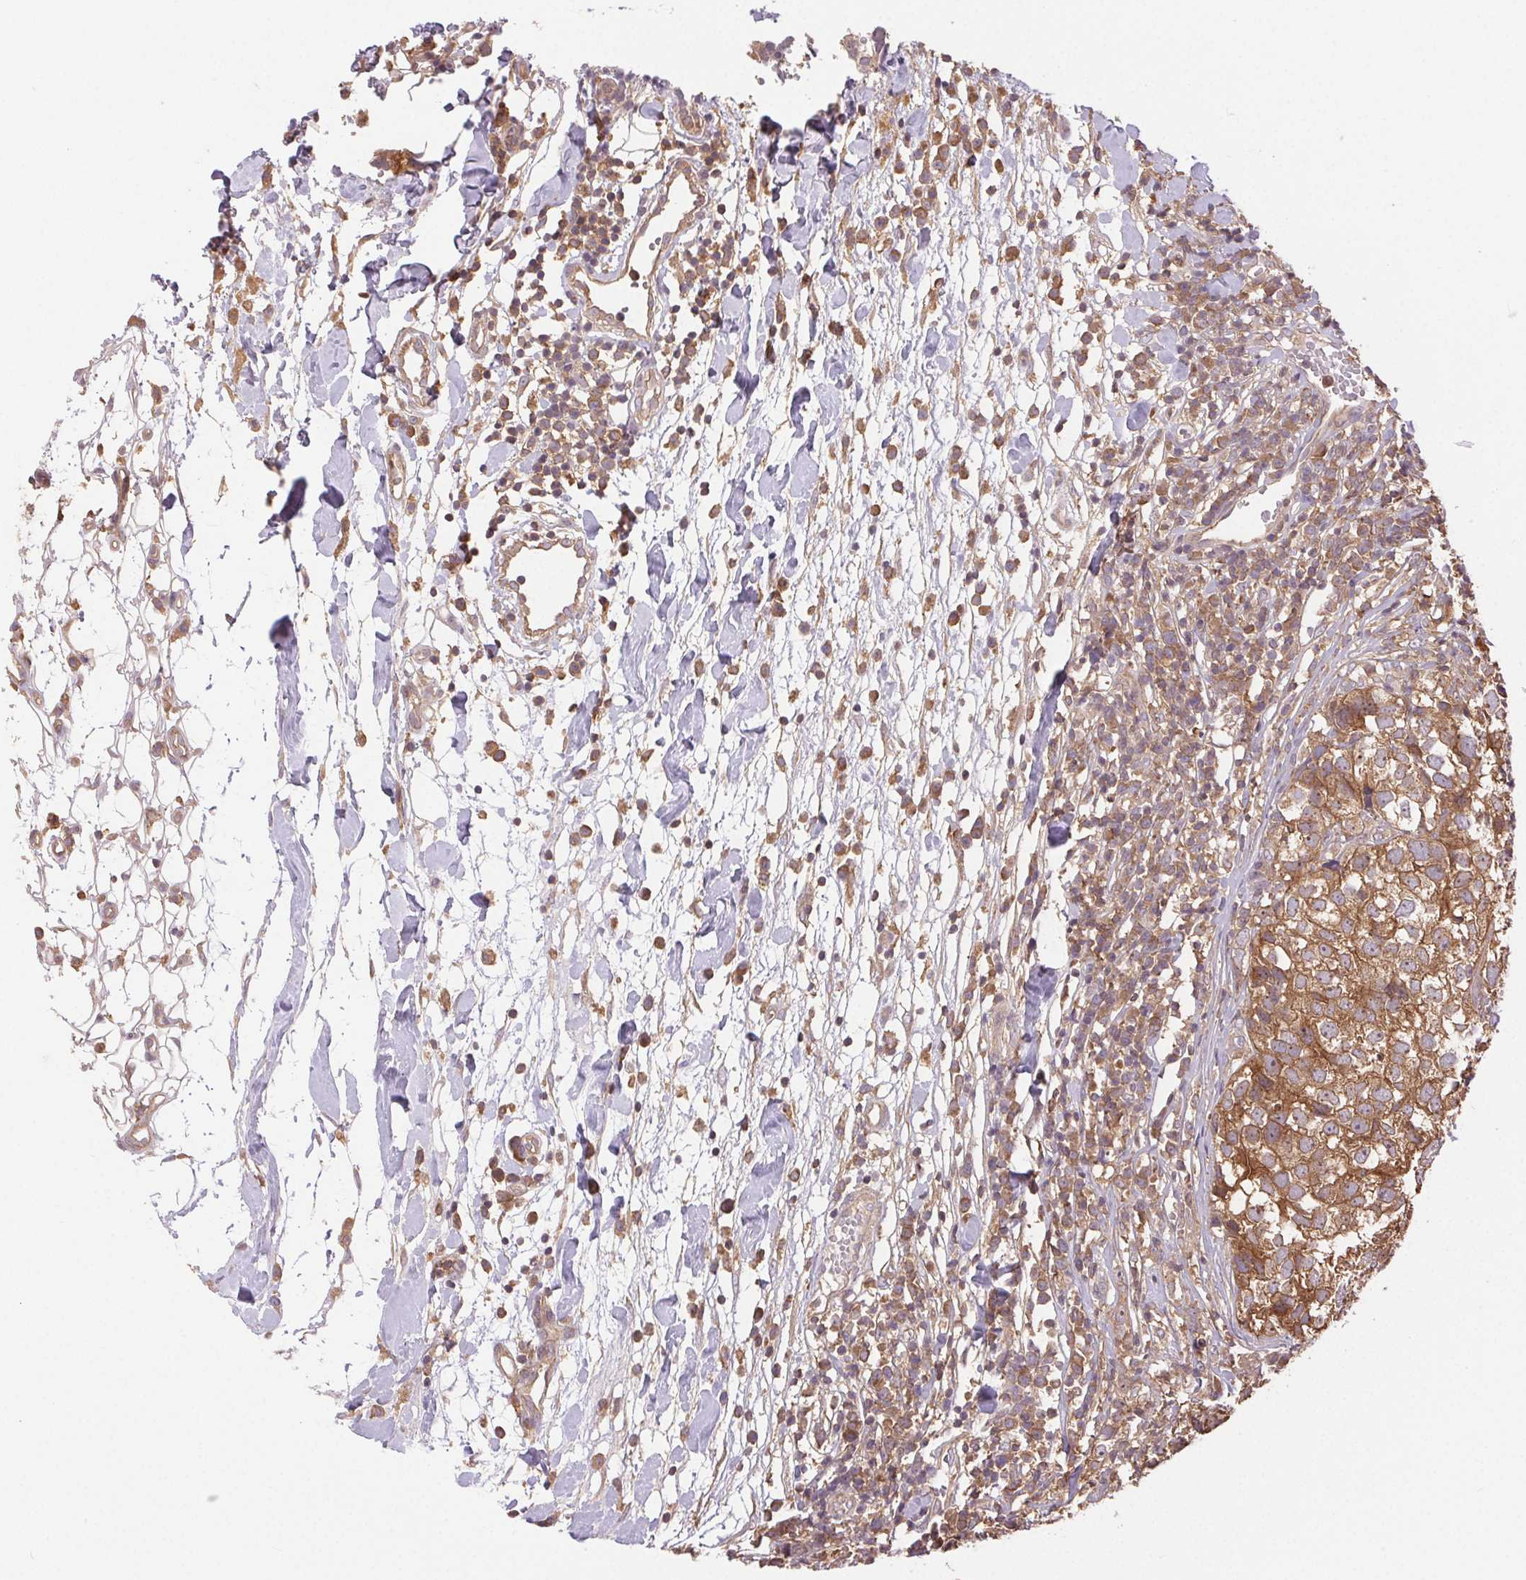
{"staining": {"intensity": "moderate", "quantity": ">75%", "location": "cytoplasmic/membranous"}, "tissue": "breast cancer", "cell_type": "Tumor cells", "image_type": "cancer", "snomed": [{"axis": "morphology", "description": "Duct carcinoma"}, {"axis": "topography", "description": "Breast"}], "caption": "DAB immunohistochemical staining of human breast invasive ductal carcinoma reveals moderate cytoplasmic/membranous protein staining in about >75% of tumor cells.", "gene": "GDI2", "patient": {"sex": "female", "age": 30}}